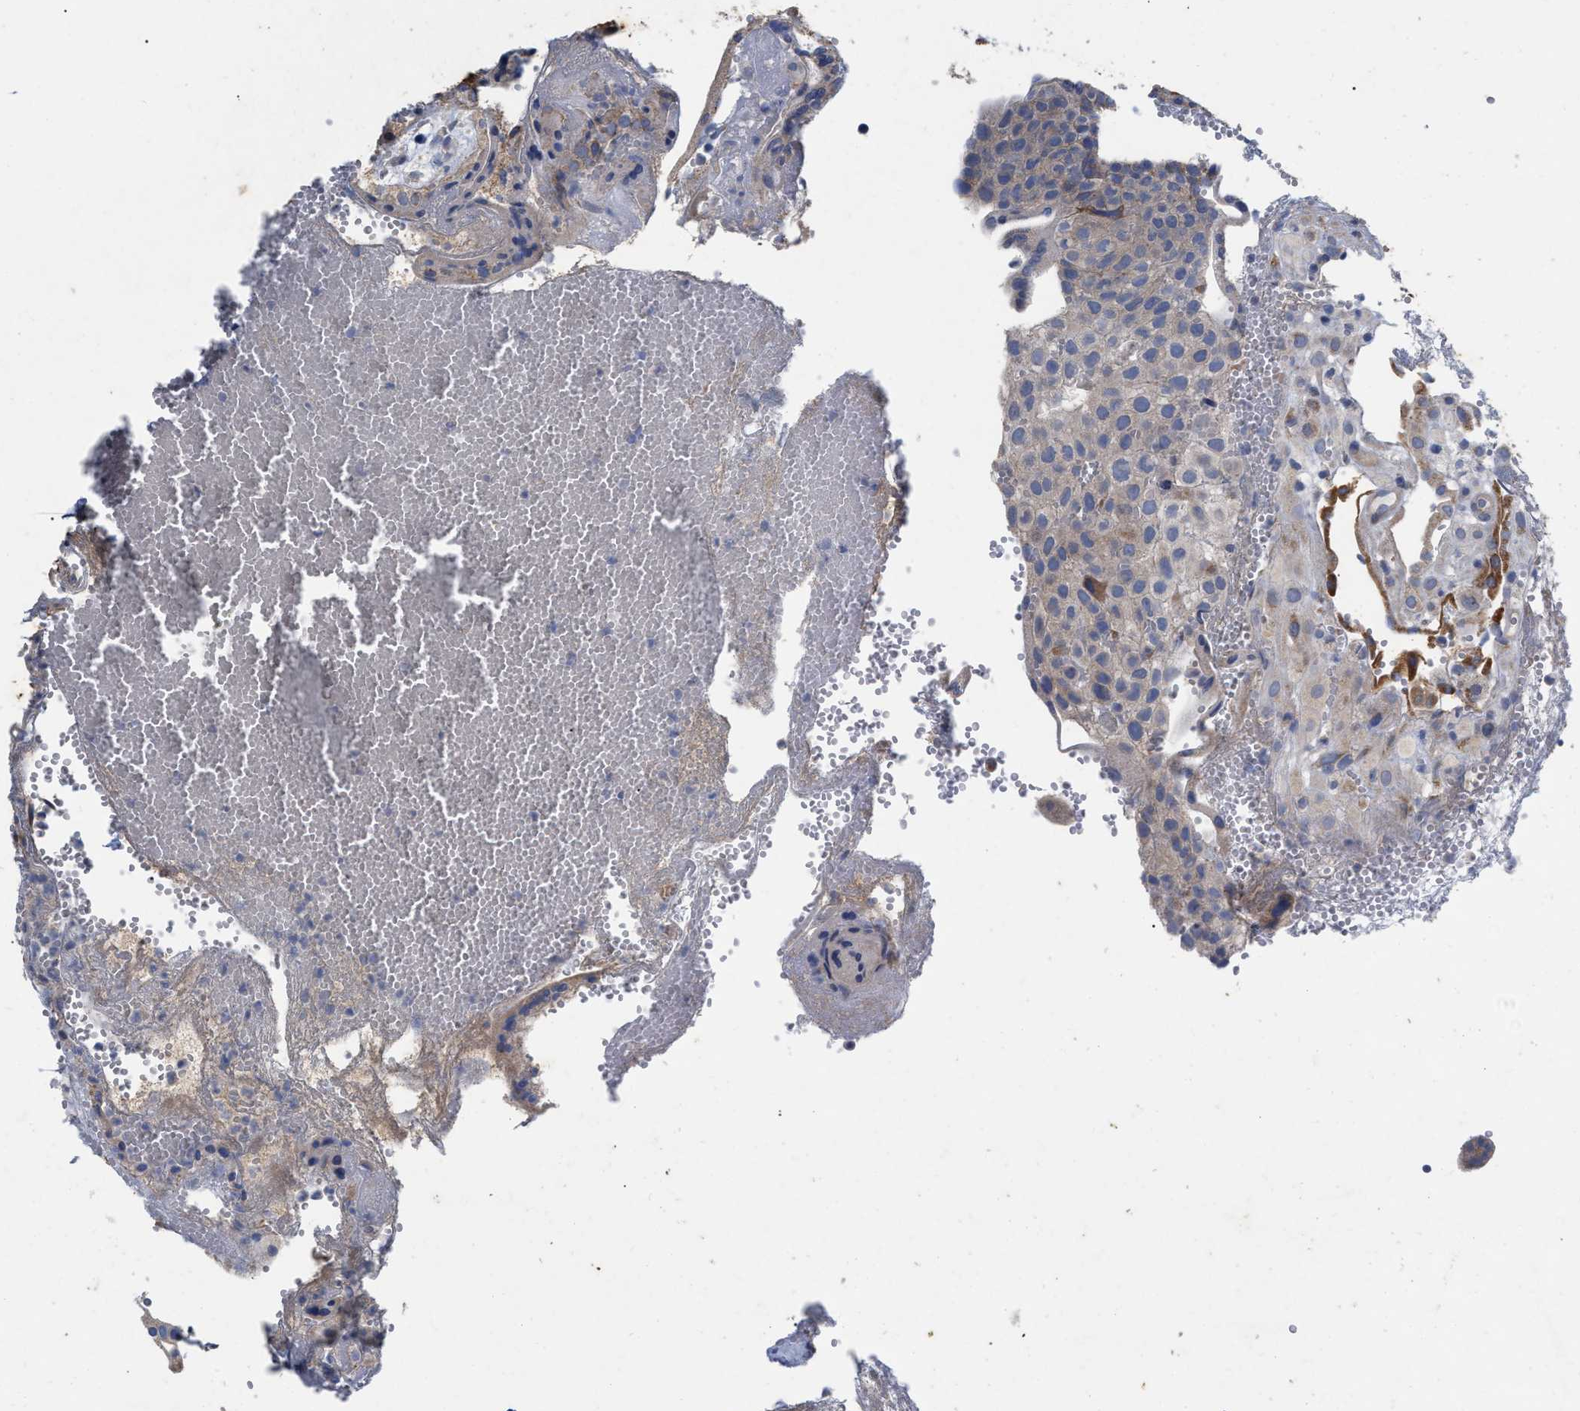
{"staining": {"intensity": "weak", "quantity": ">75%", "location": "cytoplasmic/membranous"}, "tissue": "placenta", "cell_type": "Decidual cells", "image_type": "normal", "snomed": [{"axis": "morphology", "description": "Normal tissue, NOS"}, {"axis": "topography", "description": "Placenta"}], "caption": "Brown immunohistochemical staining in normal placenta demonstrates weak cytoplasmic/membranous positivity in about >75% of decidual cells. (Brightfield microscopy of DAB IHC at high magnification).", "gene": "VIP", "patient": {"sex": "female", "age": 18}}